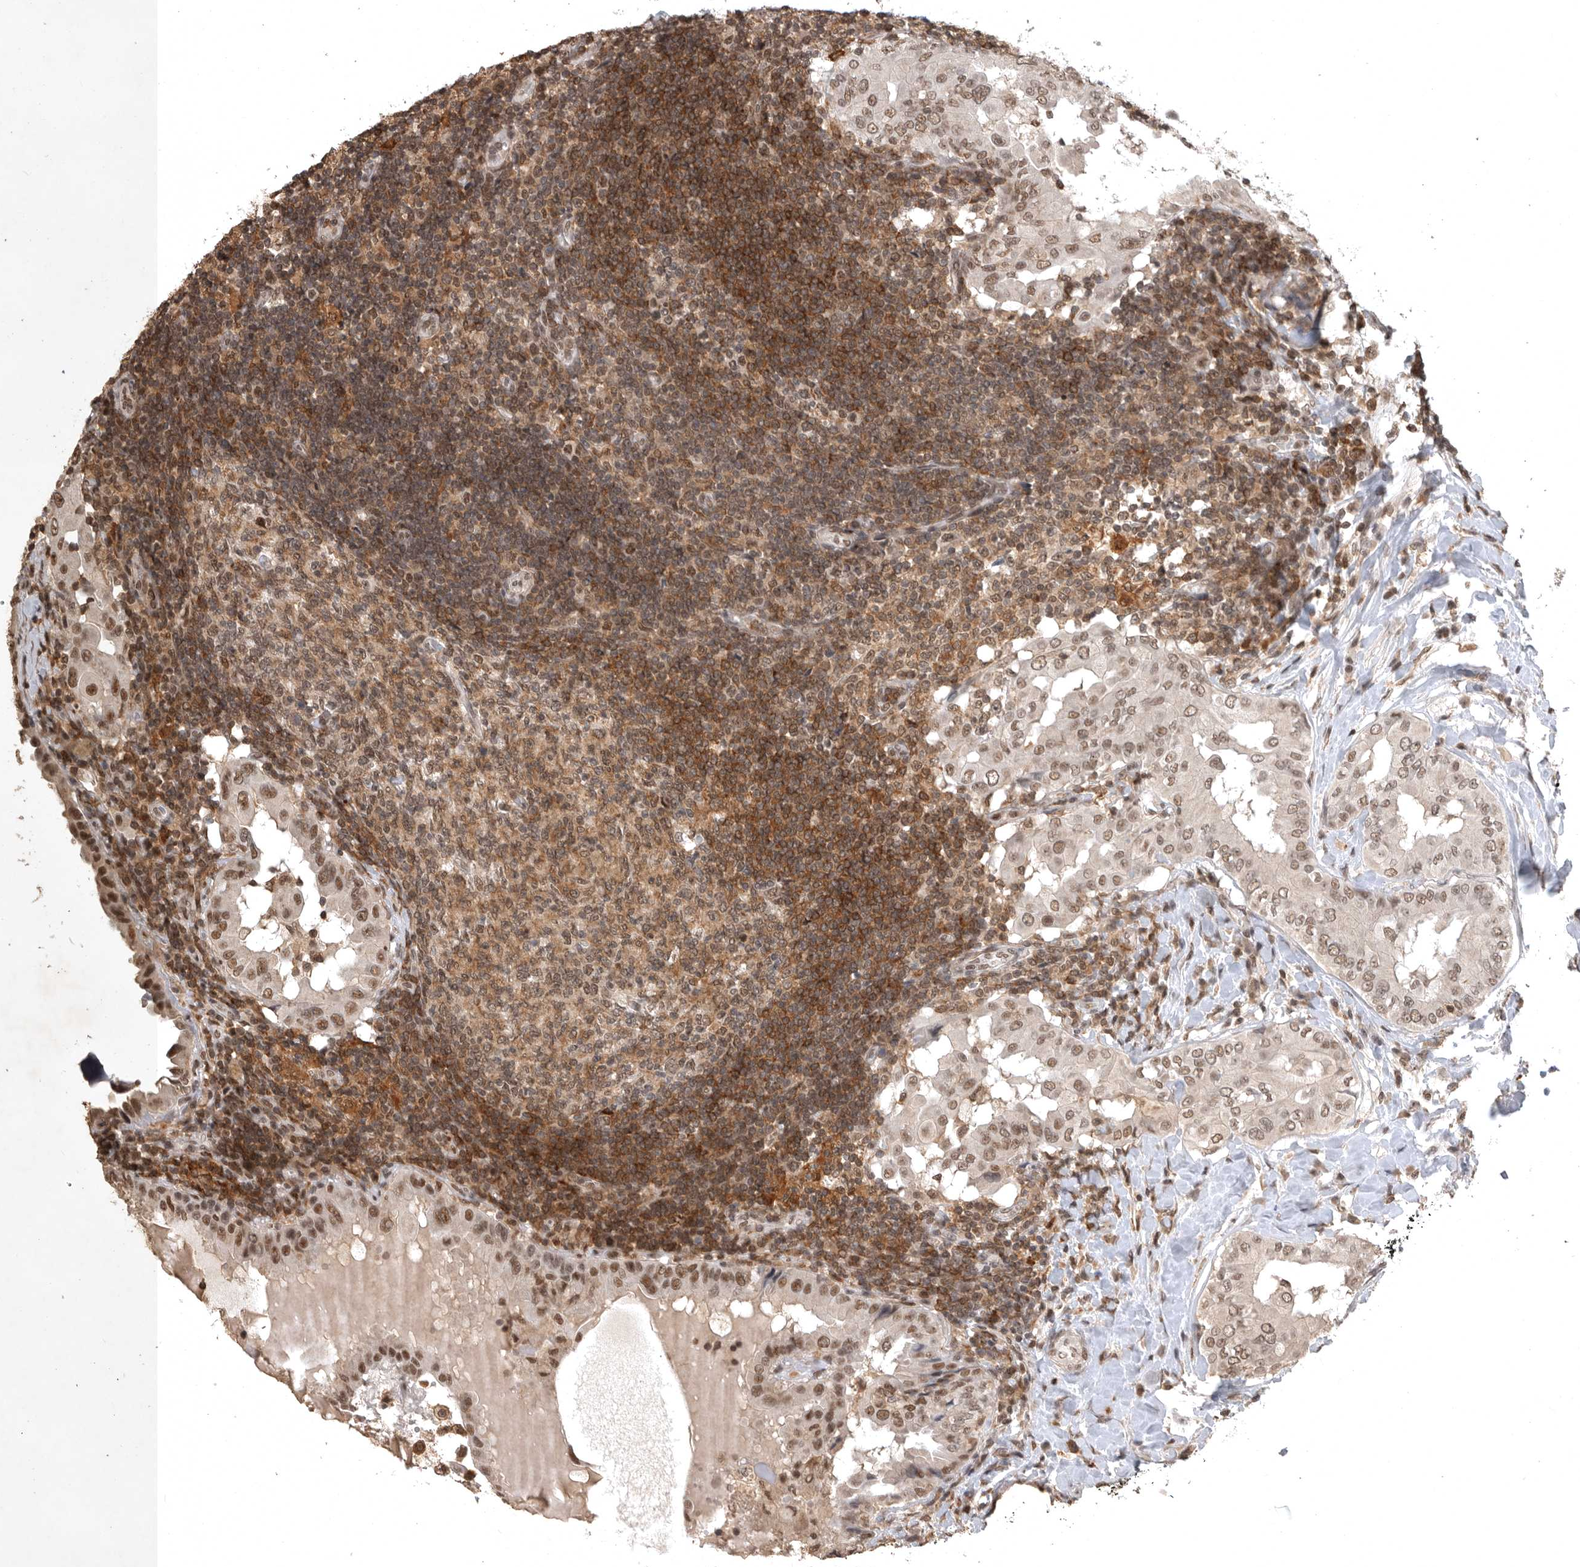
{"staining": {"intensity": "moderate", "quantity": ">75%", "location": "nuclear"}, "tissue": "thyroid cancer", "cell_type": "Tumor cells", "image_type": "cancer", "snomed": [{"axis": "morphology", "description": "Papillary adenocarcinoma, NOS"}, {"axis": "topography", "description": "Thyroid gland"}], "caption": "This micrograph reveals papillary adenocarcinoma (thyroid) stained with immunohistochemistry (IHC) to label a protein in brown. The nuclear of tumor cells show moderate positivity for the protein. Nuclei are counter-stained blue.", "gene": "CBLL1", "patient": {"sex": "male", "age": 33}}